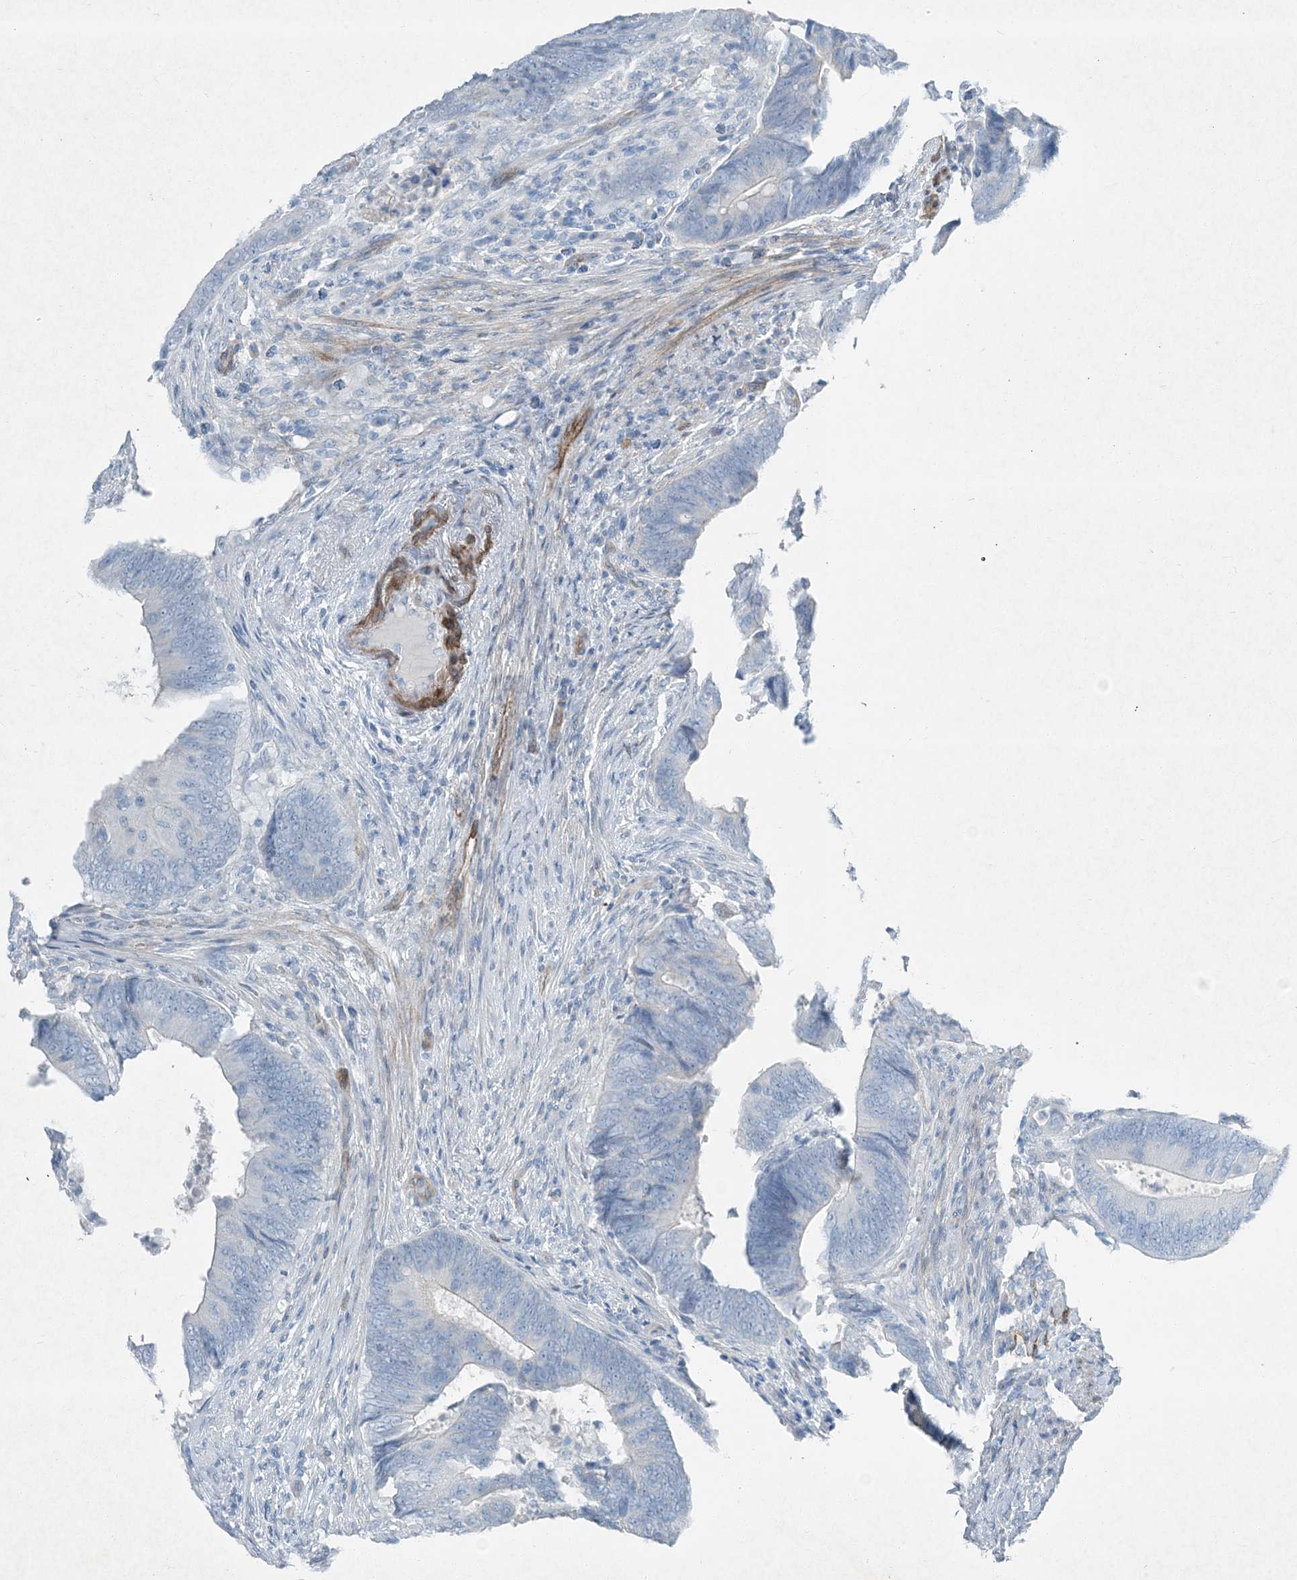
{"staining": {"intensity": "negative", "quantity": "none", "location": "none"}, "tissue": "colorectal cancer", "cell_type": "Tumor cells", "image_type": "cancer", "snomed": [{"axis": "morphology", "description": "Normal tissue, NOS"}, {"axis": "morphology", "description": "Adenocarcinoma, NOS"}, {"axis": "topography", "description": "Colon"}], "caption": "Colorectal adenocarcinoma stained for a protein using immunohistochemistry (IHC) demonstrates no positivity tumor cells.", "gene": "PGM5", "patient": {"sex": "male", "age": 56}}